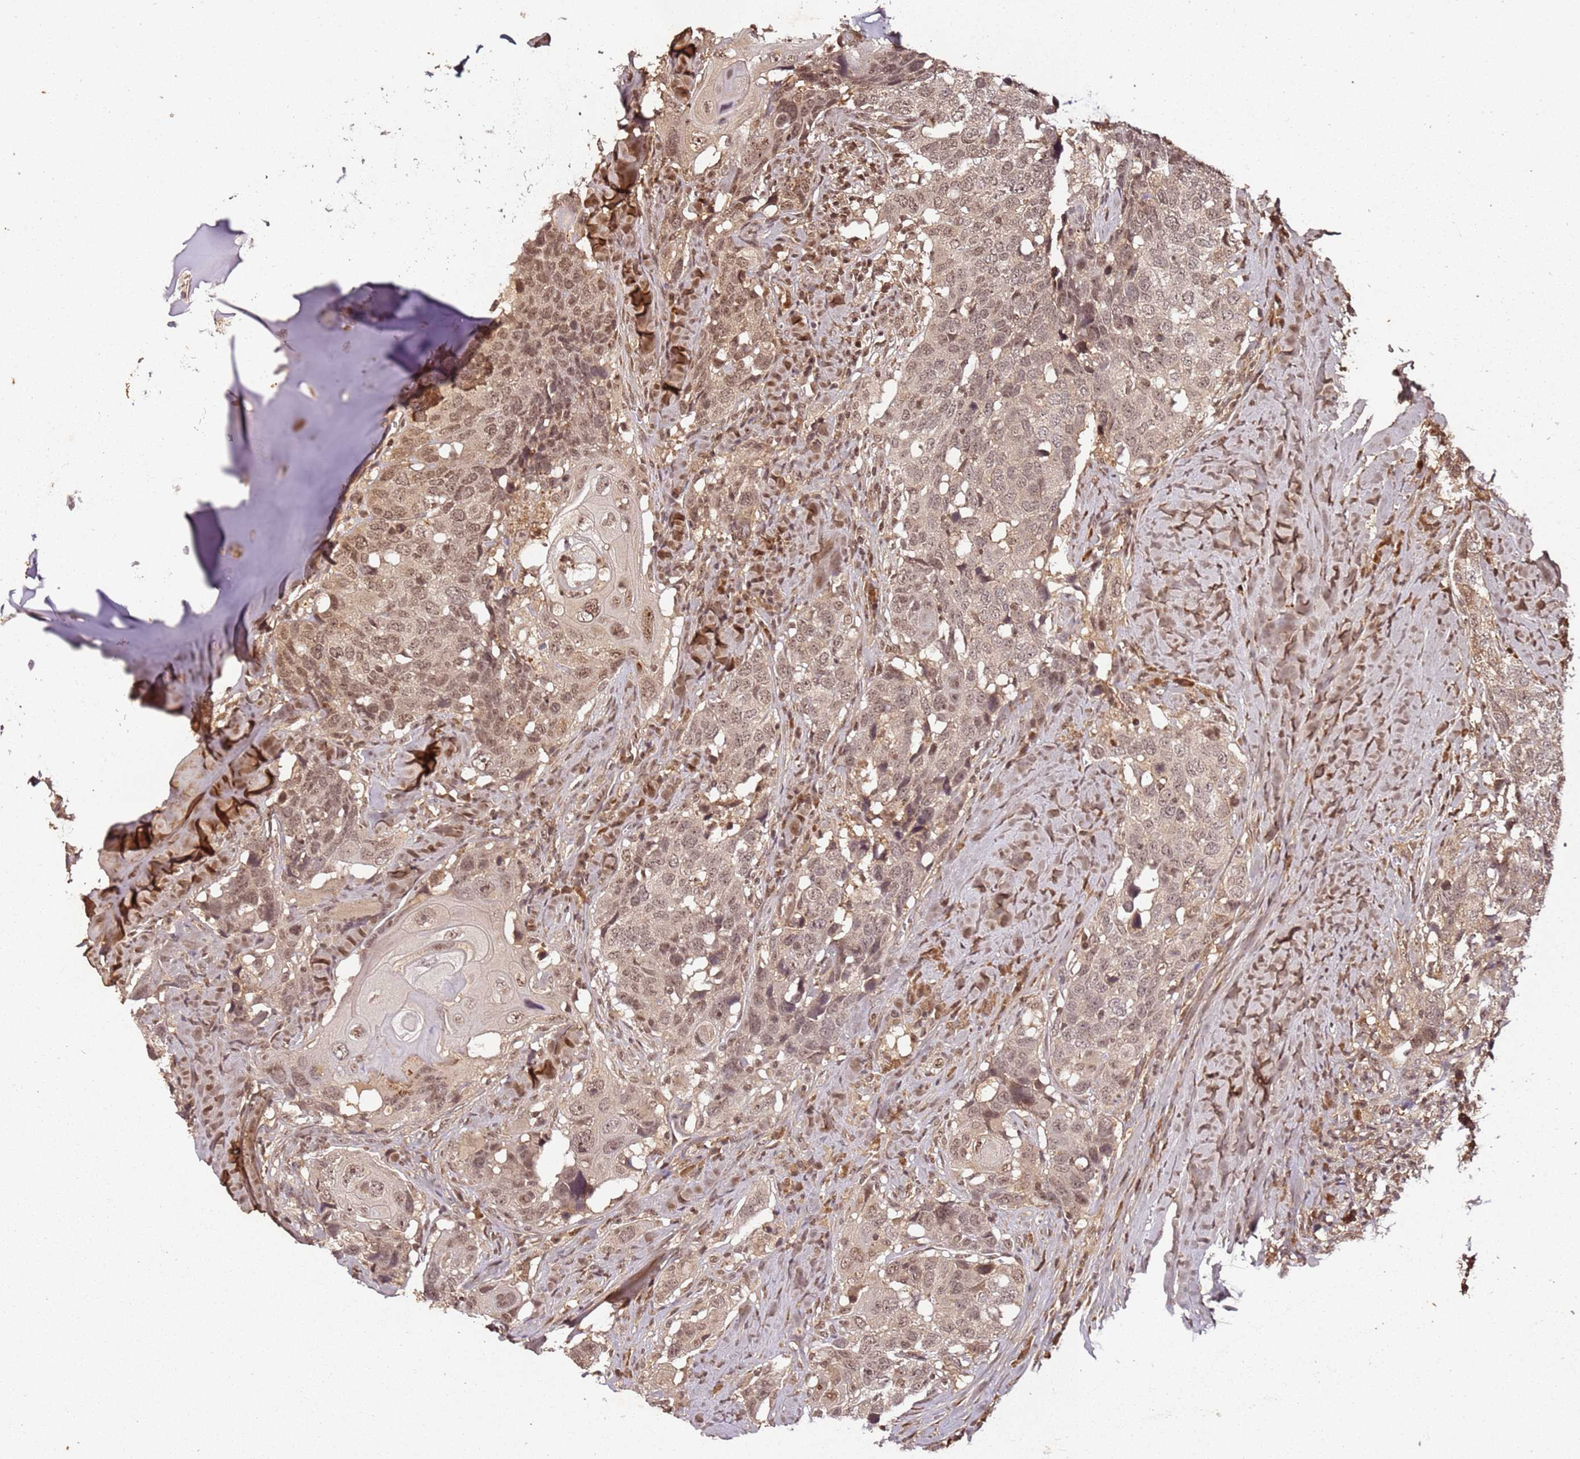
{"staining": {"intensity": "moderate", "quantity": ">75%", "location": "nuclear"}, "tissue": "head and neck cancer", "cell_type": "Tumor cells", "image_type": "cancer", "snomed": [{"axis": "morphology", "description": "Normal tissue, NOS"}, {"axis": "morphology", "description": "Squamous cell carcinoma, NOS"}, {"axis": "topography", "description": "Skeletal muscle"}, {"axis": "topography", "description": "Vascular tissue"}, {"axis": "topography", "description": "Peripheral nerve tissue"}, {"axis": "topography", "description": "Head-Neck"}], "caption": "This histopathology image reveals immunohistochemistry (IHC) staining of squamous cell carcinoma (head and neck), with medium moderate nuclear staining in about >75% of tumor cells.", "gene": "COL1A2", "patient": {"sex": "male", "age": 66}}